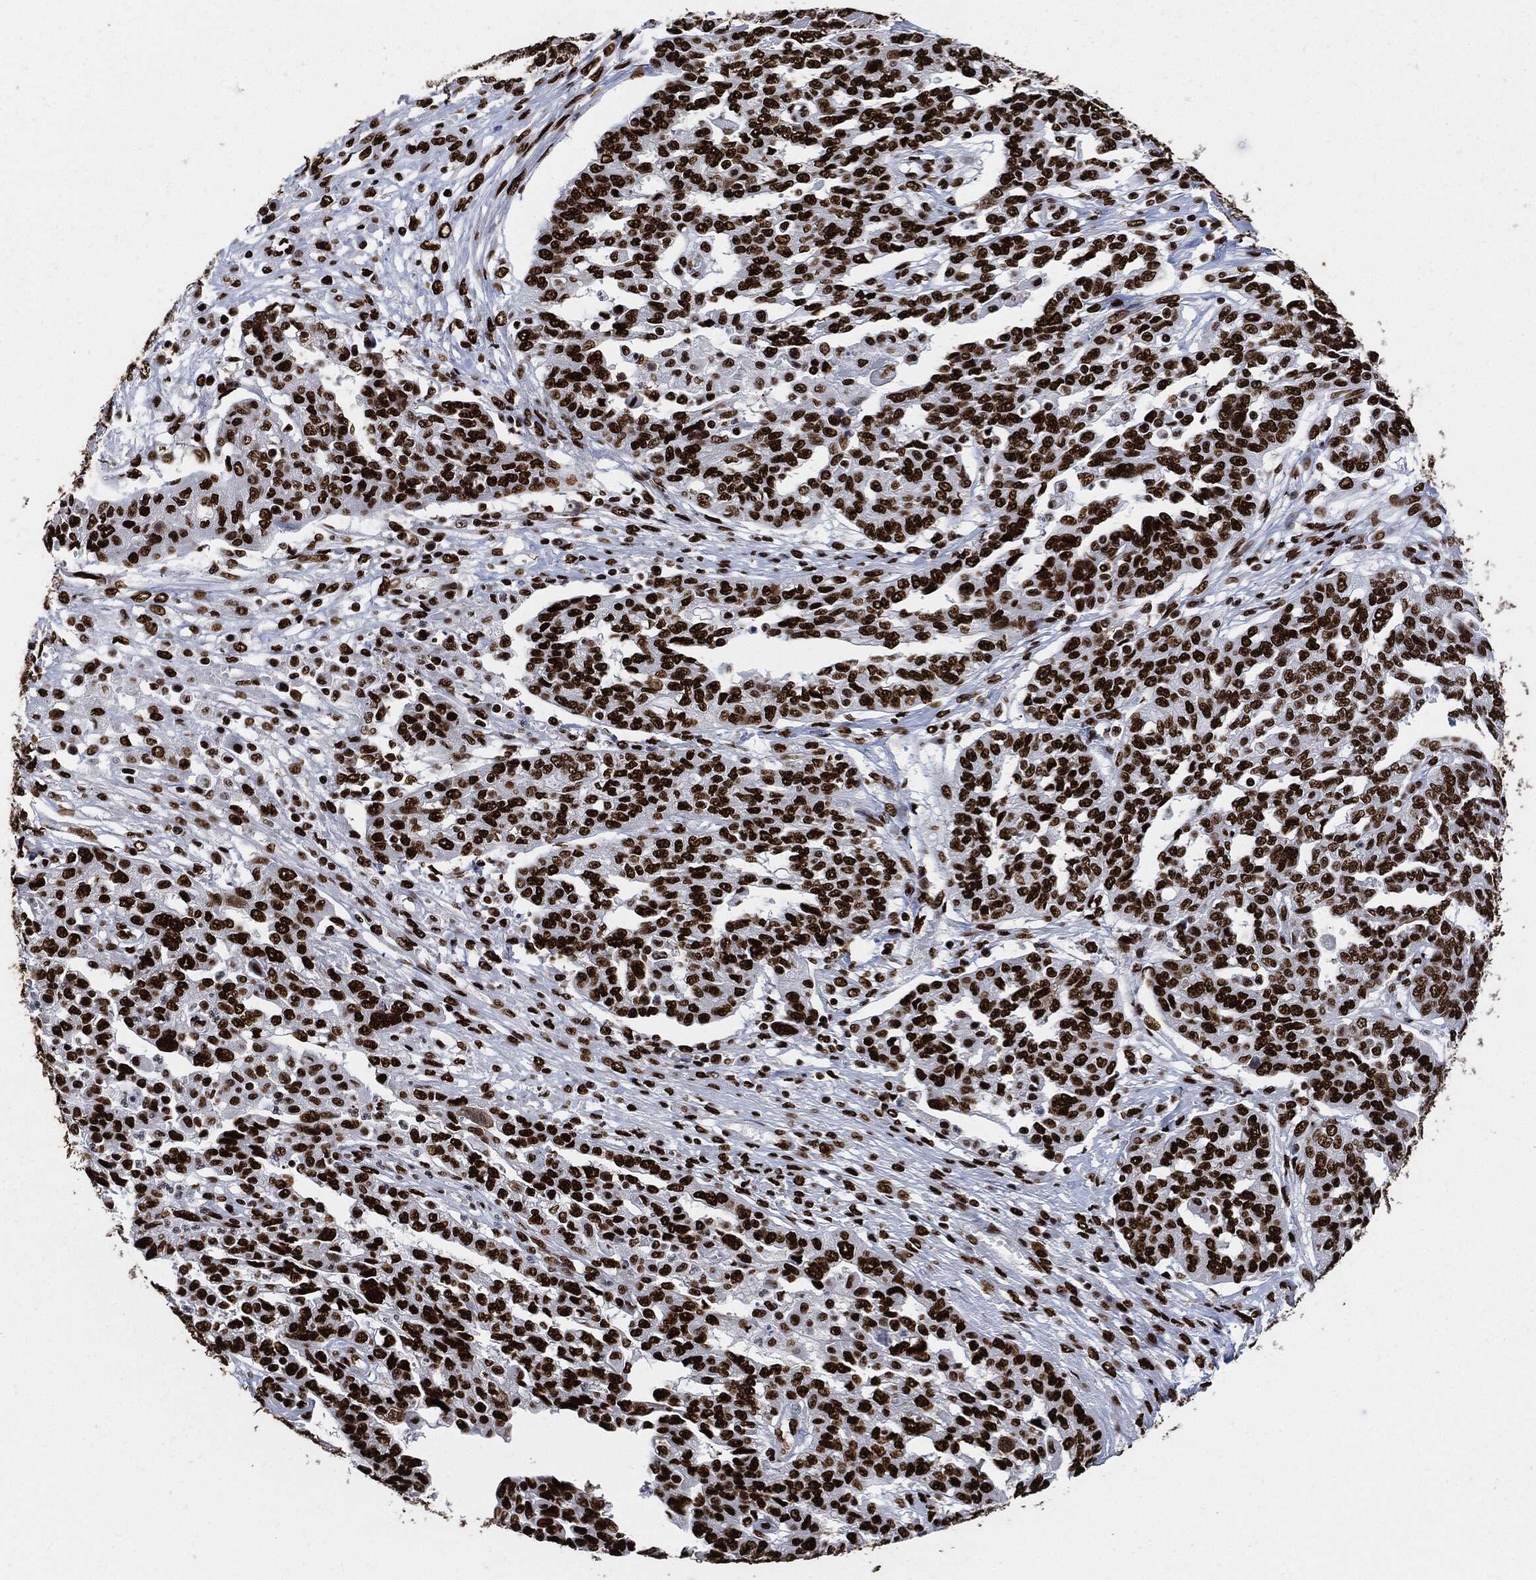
{"staining": {"intensity": "strong", "quantity": ">75%", "location": "nuclear"}, "tissue": "ovarian cancer", "cell_type": "Tumor cells", "image_type": "cancer", "snomed": [{"axis": "morphology", "description": "Cystadenocarcinoma, serous, NOS"}, {"axis": "topography", "description": "Ovary"}], "caption": "This micrograph shows serous cystadenocarcinoma (ovarian) stained with immunohistochemistry to label a protein in brown. The nuclear of tumor cells show strong positivity for the protein. Nuclei are counter-stained blue.", "gene": "RECQL", "patient": {"sex": "female", "age": 67}}